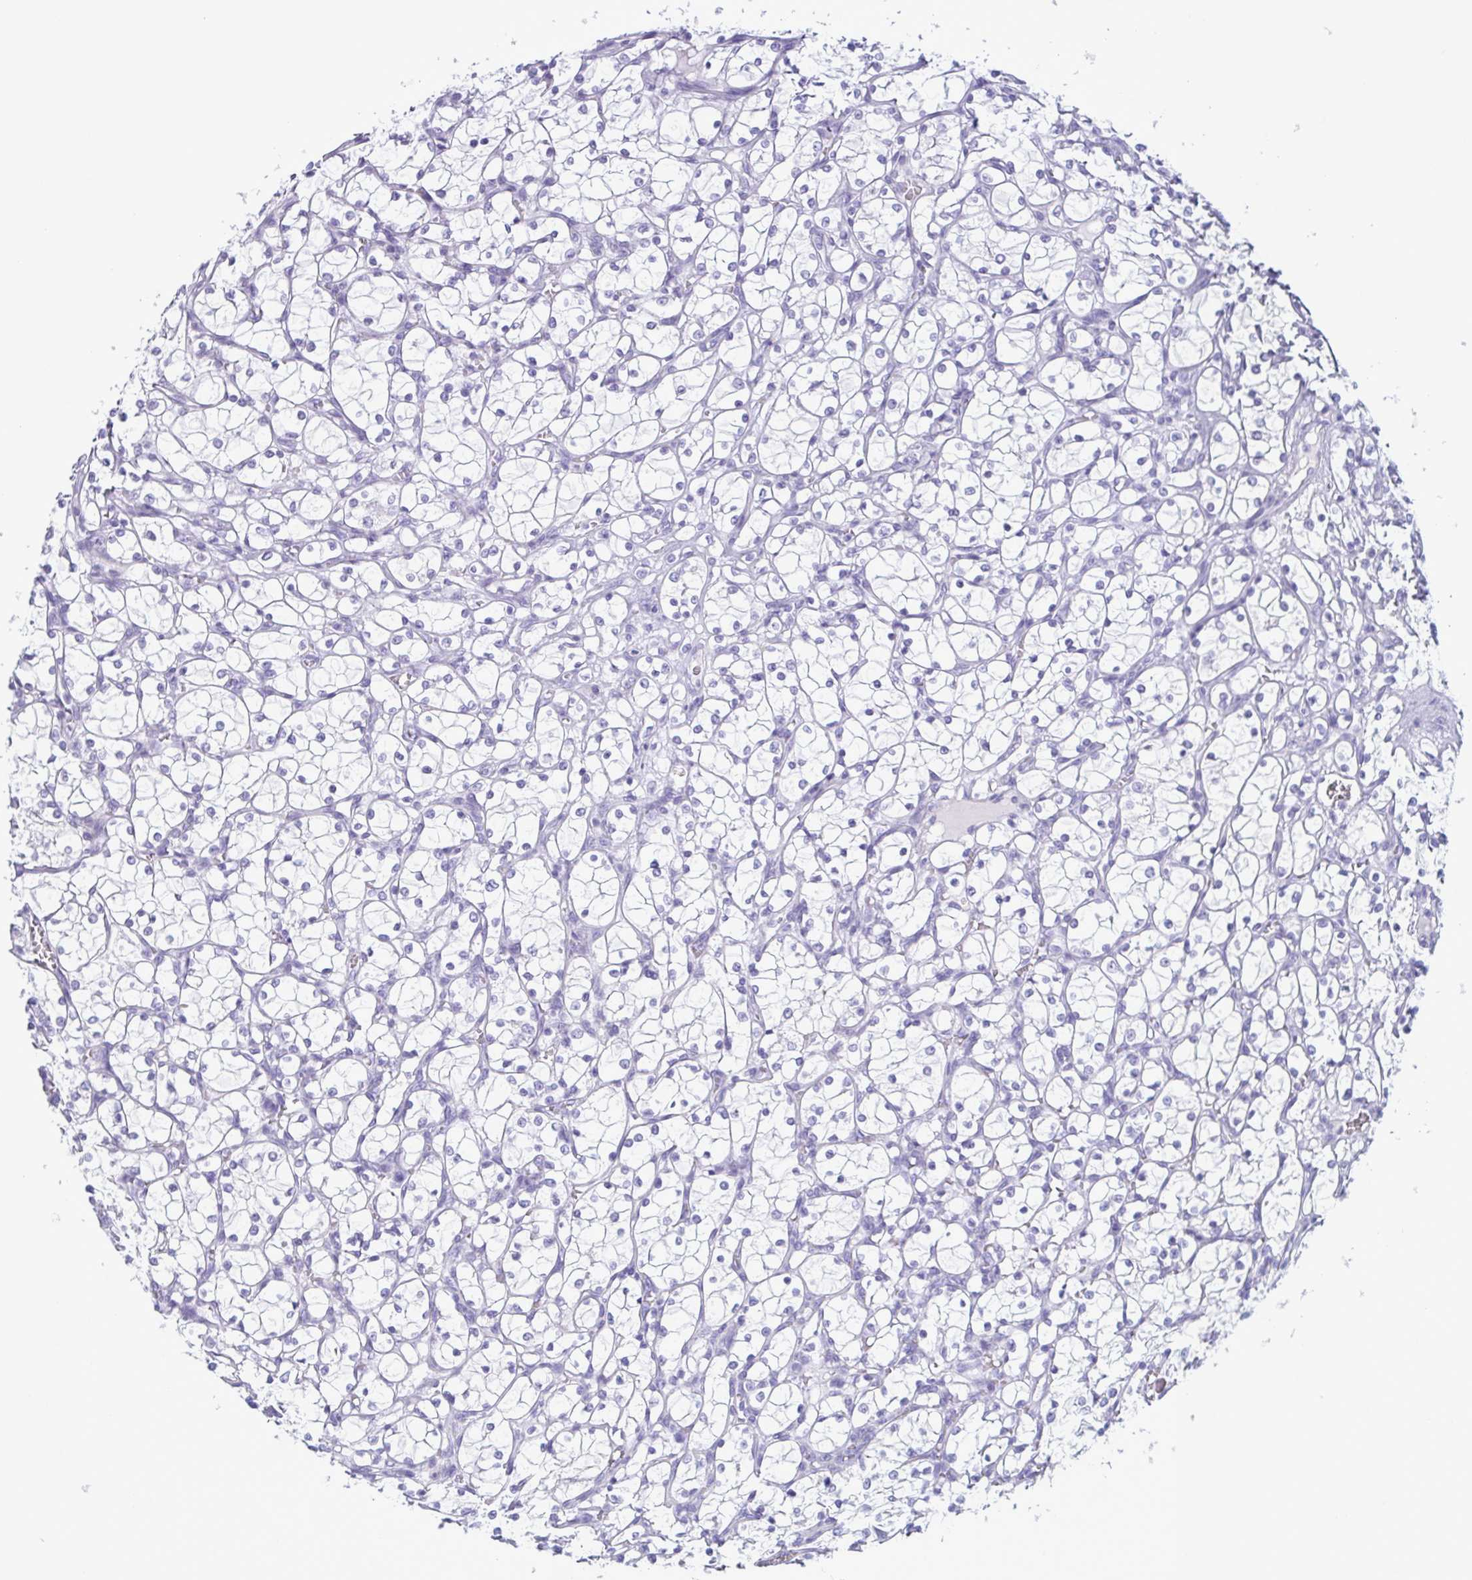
{"staining": {"intensity": "negative", "quantity": "none", "location": "none"}, "tissue": "renal cancer", "cell_type": "Tumor cells", "image_type": "cancer", "snomed": [{"axis": "morphology", "description": "Adenocarcinoma, NOS"}, {"axis": "topography", "description": "Kidney"}], "caption": "Image shows no significant protein staining in tumor cells of renal adenocarcinoma.", "gene": "LTF", "patient": {"sex": "female", "age": 69}}